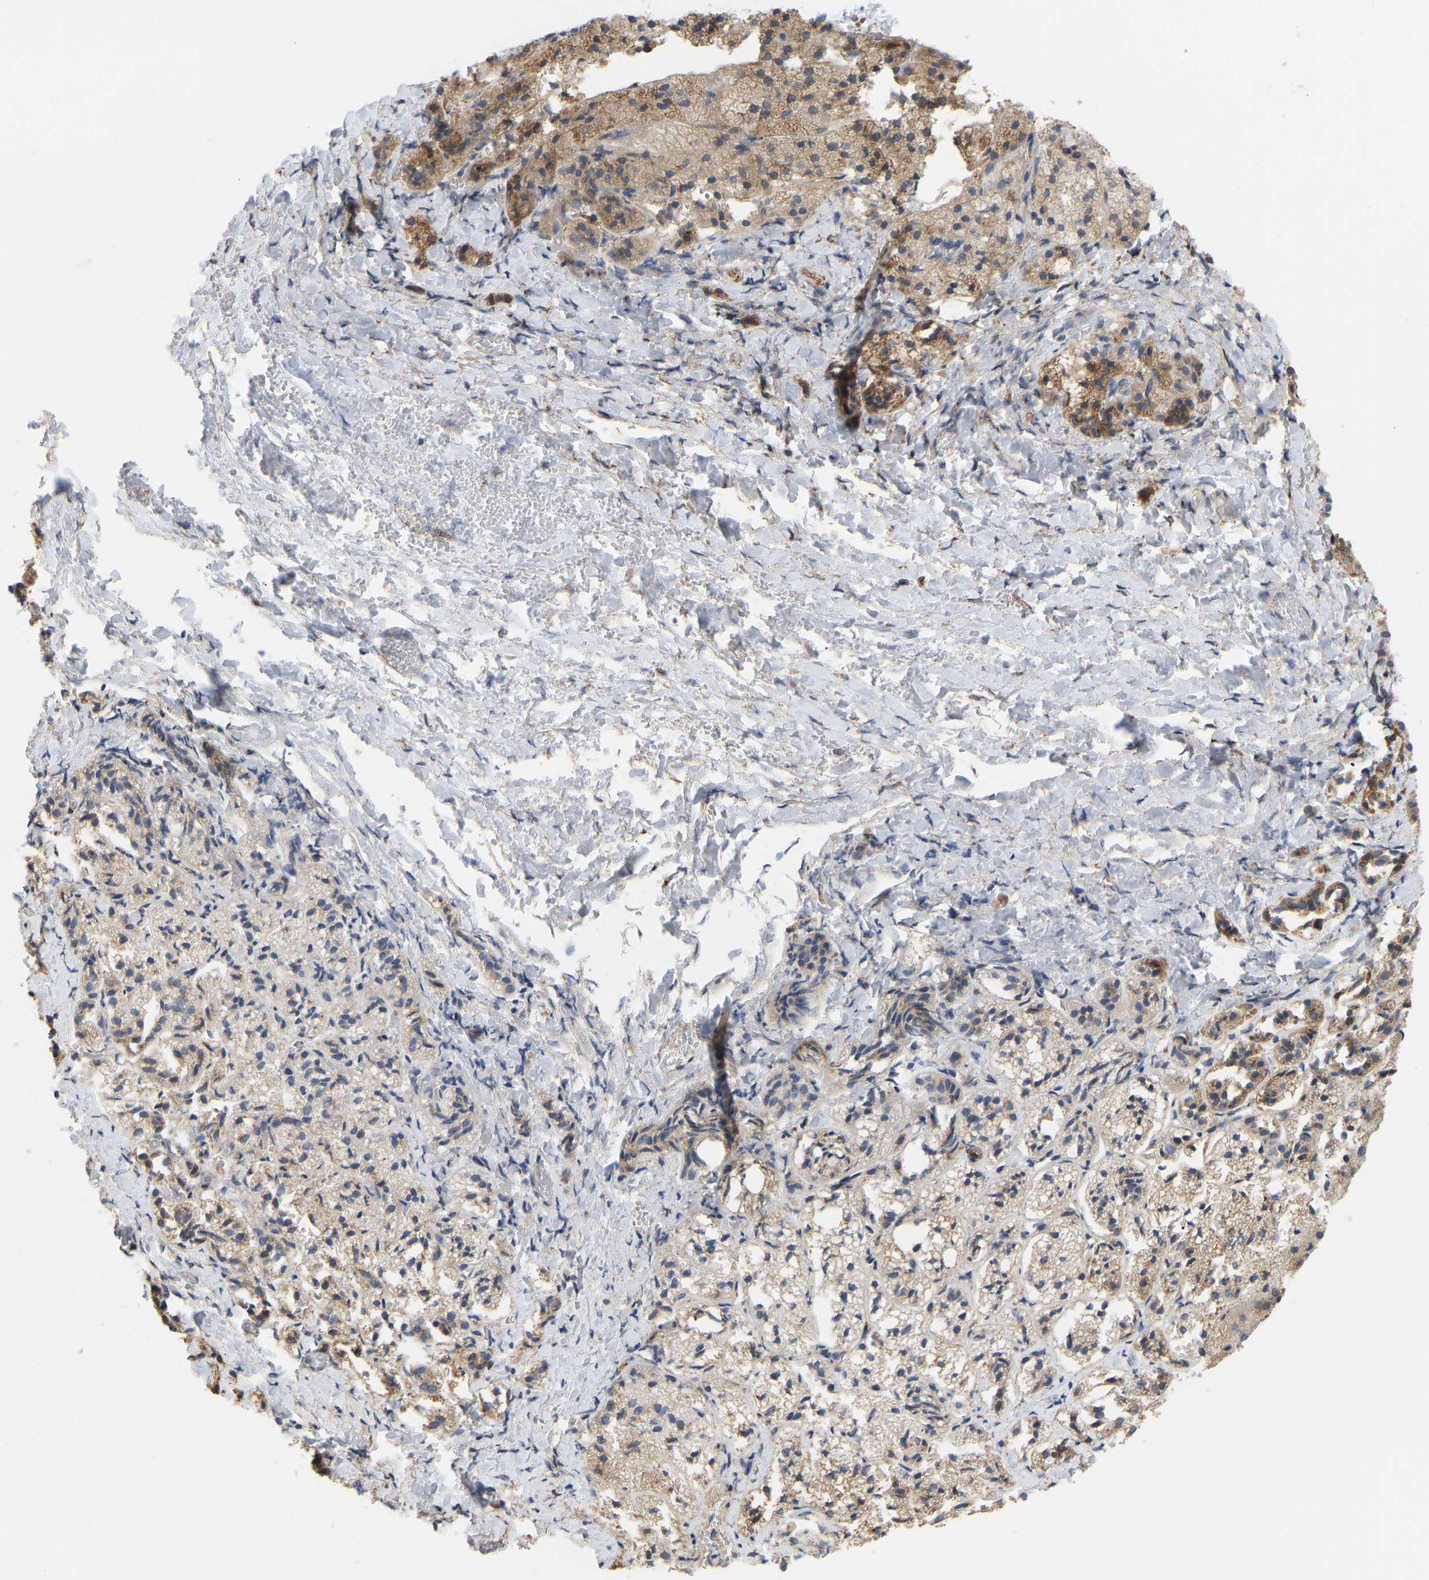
{"staining": {"intensity": "moderate", "quantity": ">75%", "location": "cytoplasmic/membranous"}, "tissue": "adrenal gland", "cell_type": "Glandular cells", "image_type": "normal", "snomed": [{"axis": "morphology", "description": "Normal tissue, NOS"}, {"axis": "topography", "description": "Adrenal gland"}], "caption": "Protein expression by immunohistochemistry reveals moderate cytoplasmic/membranous staining in approximately >75% of glandular cells in normal adrenal gland.", "gene": "BEND3", "patient": {"sex": "female", "age": 44}}